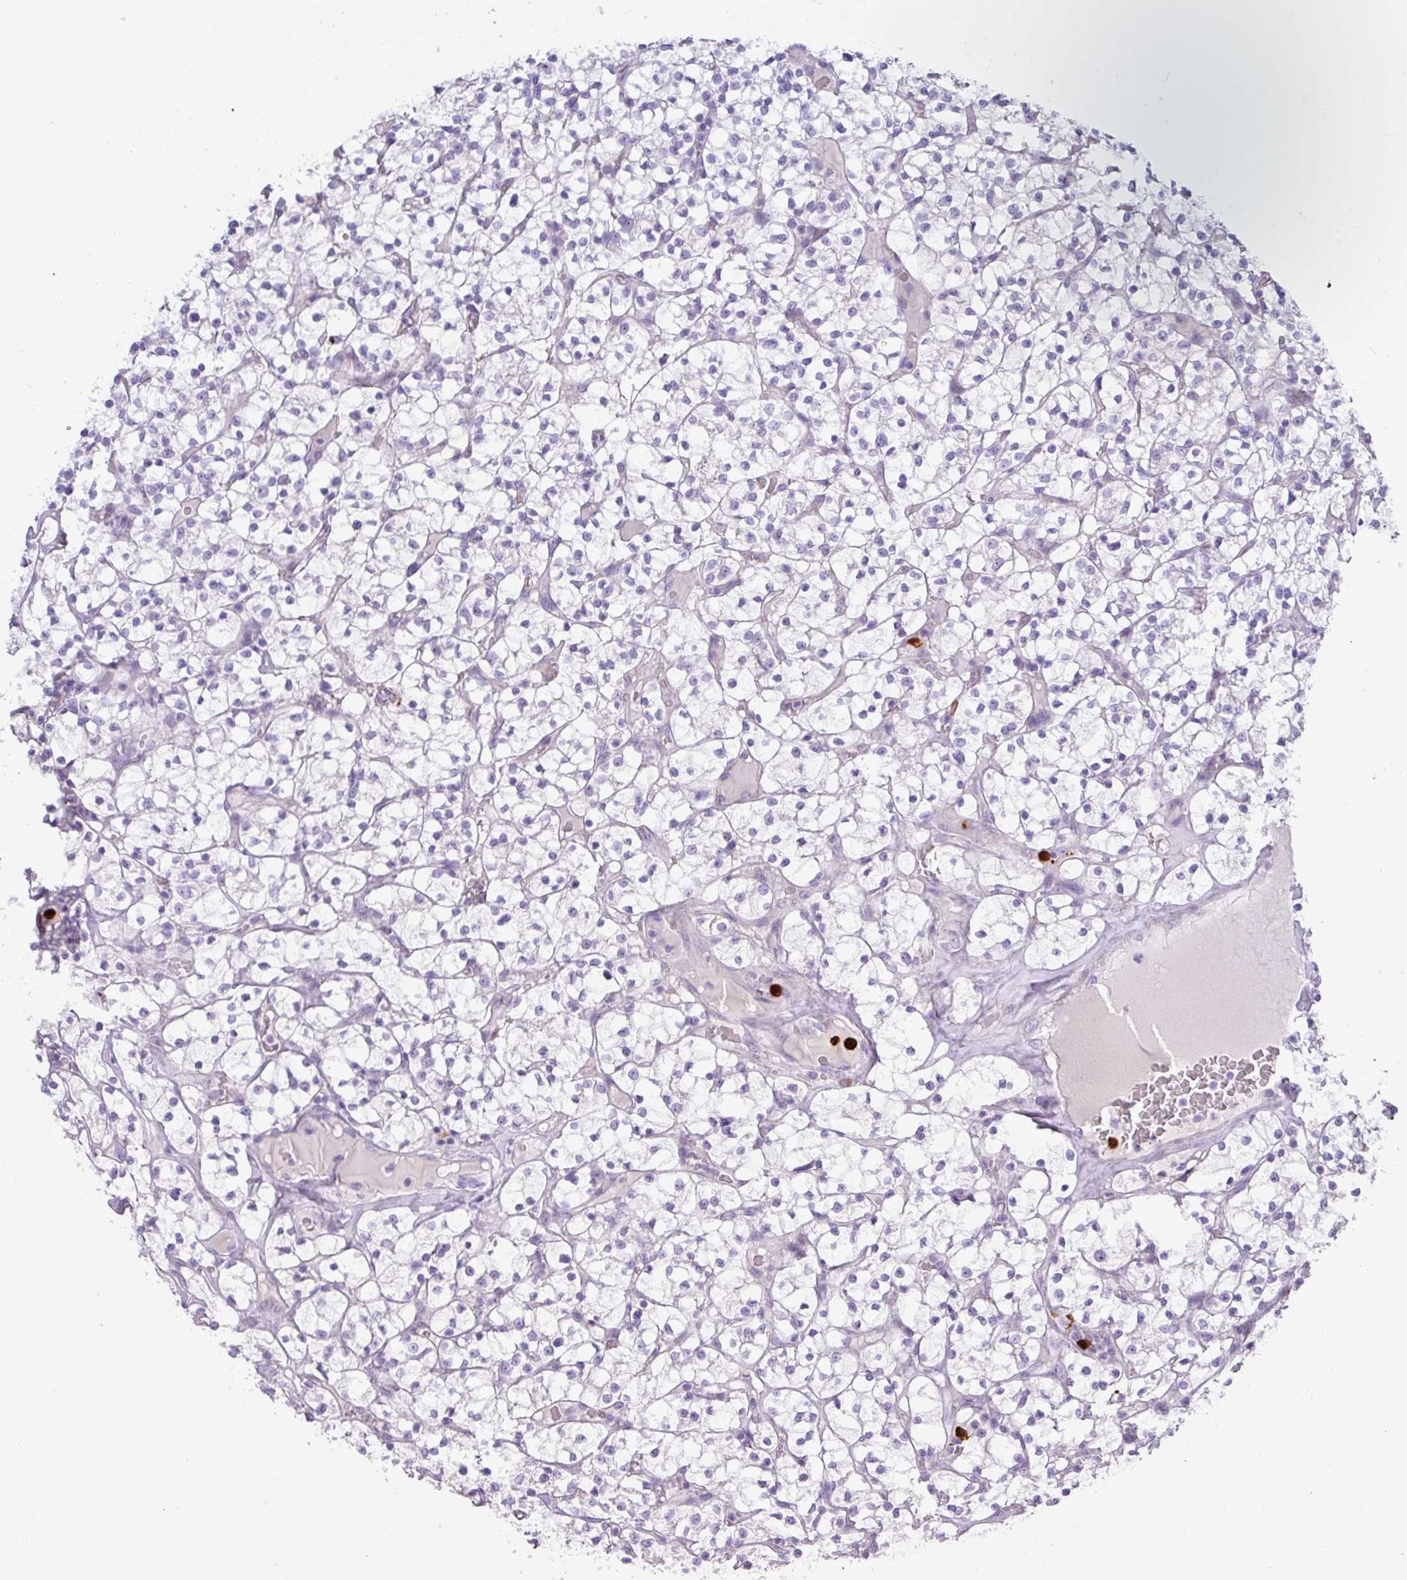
{"staining": {"intensity": "negative", "quantity": "none", "location": "none"}, "tissue": "renal cancer", "cell_type": "Tumor cells", "image_type": "cancer", "snomed": [{"axis": "morphology", "description": "Adenocarcinoma, NOS"}, {"axis": "topography", "description": "Kidney"}], "caption": "A photomicrograph of renal cancer (adenocarcinoma) stained for a protein displays no brown staining in tumor cells.", "gene": "MRM2", "patient": {"sex": "female", "age": 64}}